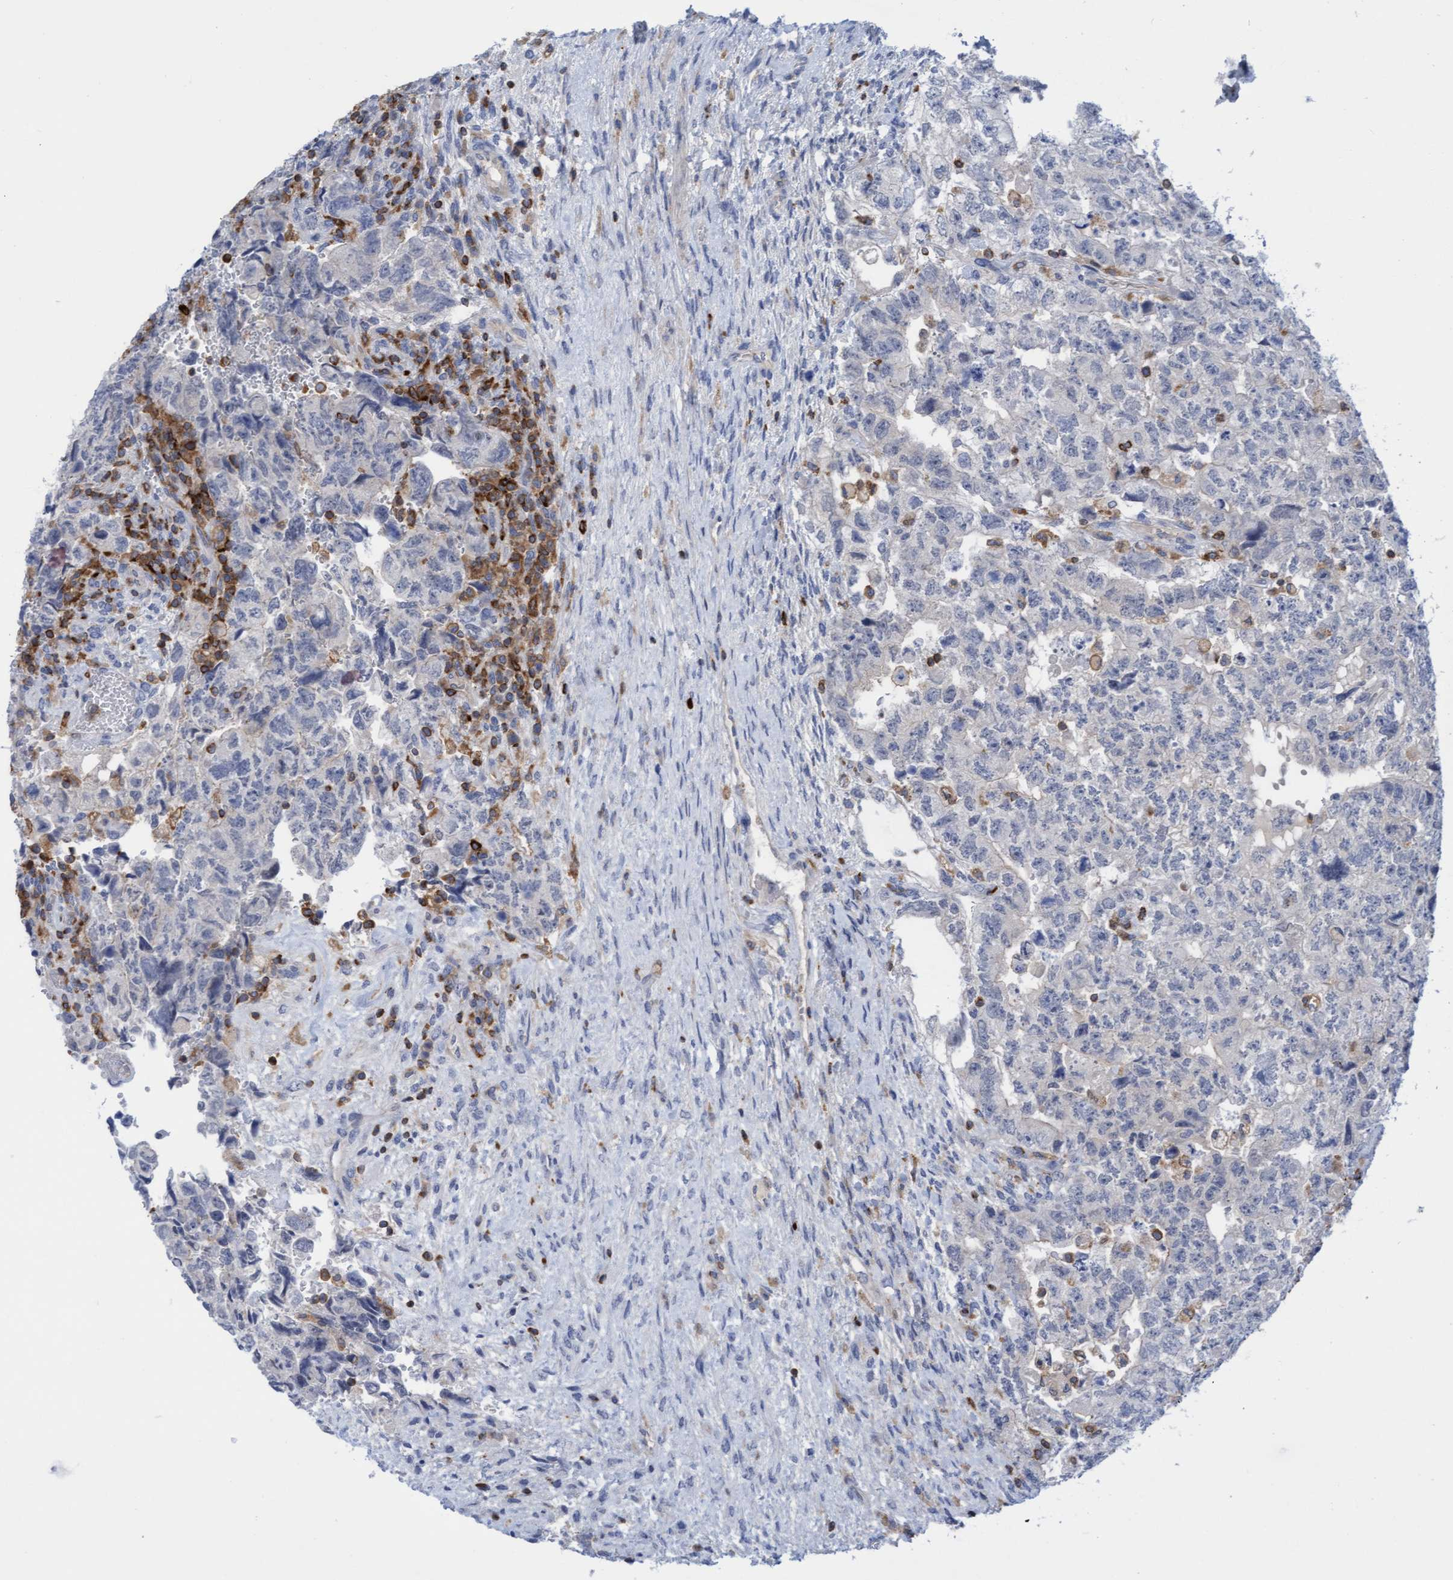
{"staining": {"intensity": "negative", "quantity": "none", "location": "none"}, "tissue": "testis cancer", "cell_type": "Tumor cells", "image_type": "cancer", "snomed": [{"axis": "morphology", "description": "Carcinoma, Embryonal, NOS"}, {"axis": "topography", "description": "Testis"}], "caption": "This is a micrograph of IHC staining of testis cancer, which shows no positivity in tumor cells. The staining is performed using DAB brown chromogen with nuclei counter-stained in using hematoxylin.", "gene": "FNBP1", "patient": {"sex": "male", "age": 36}}